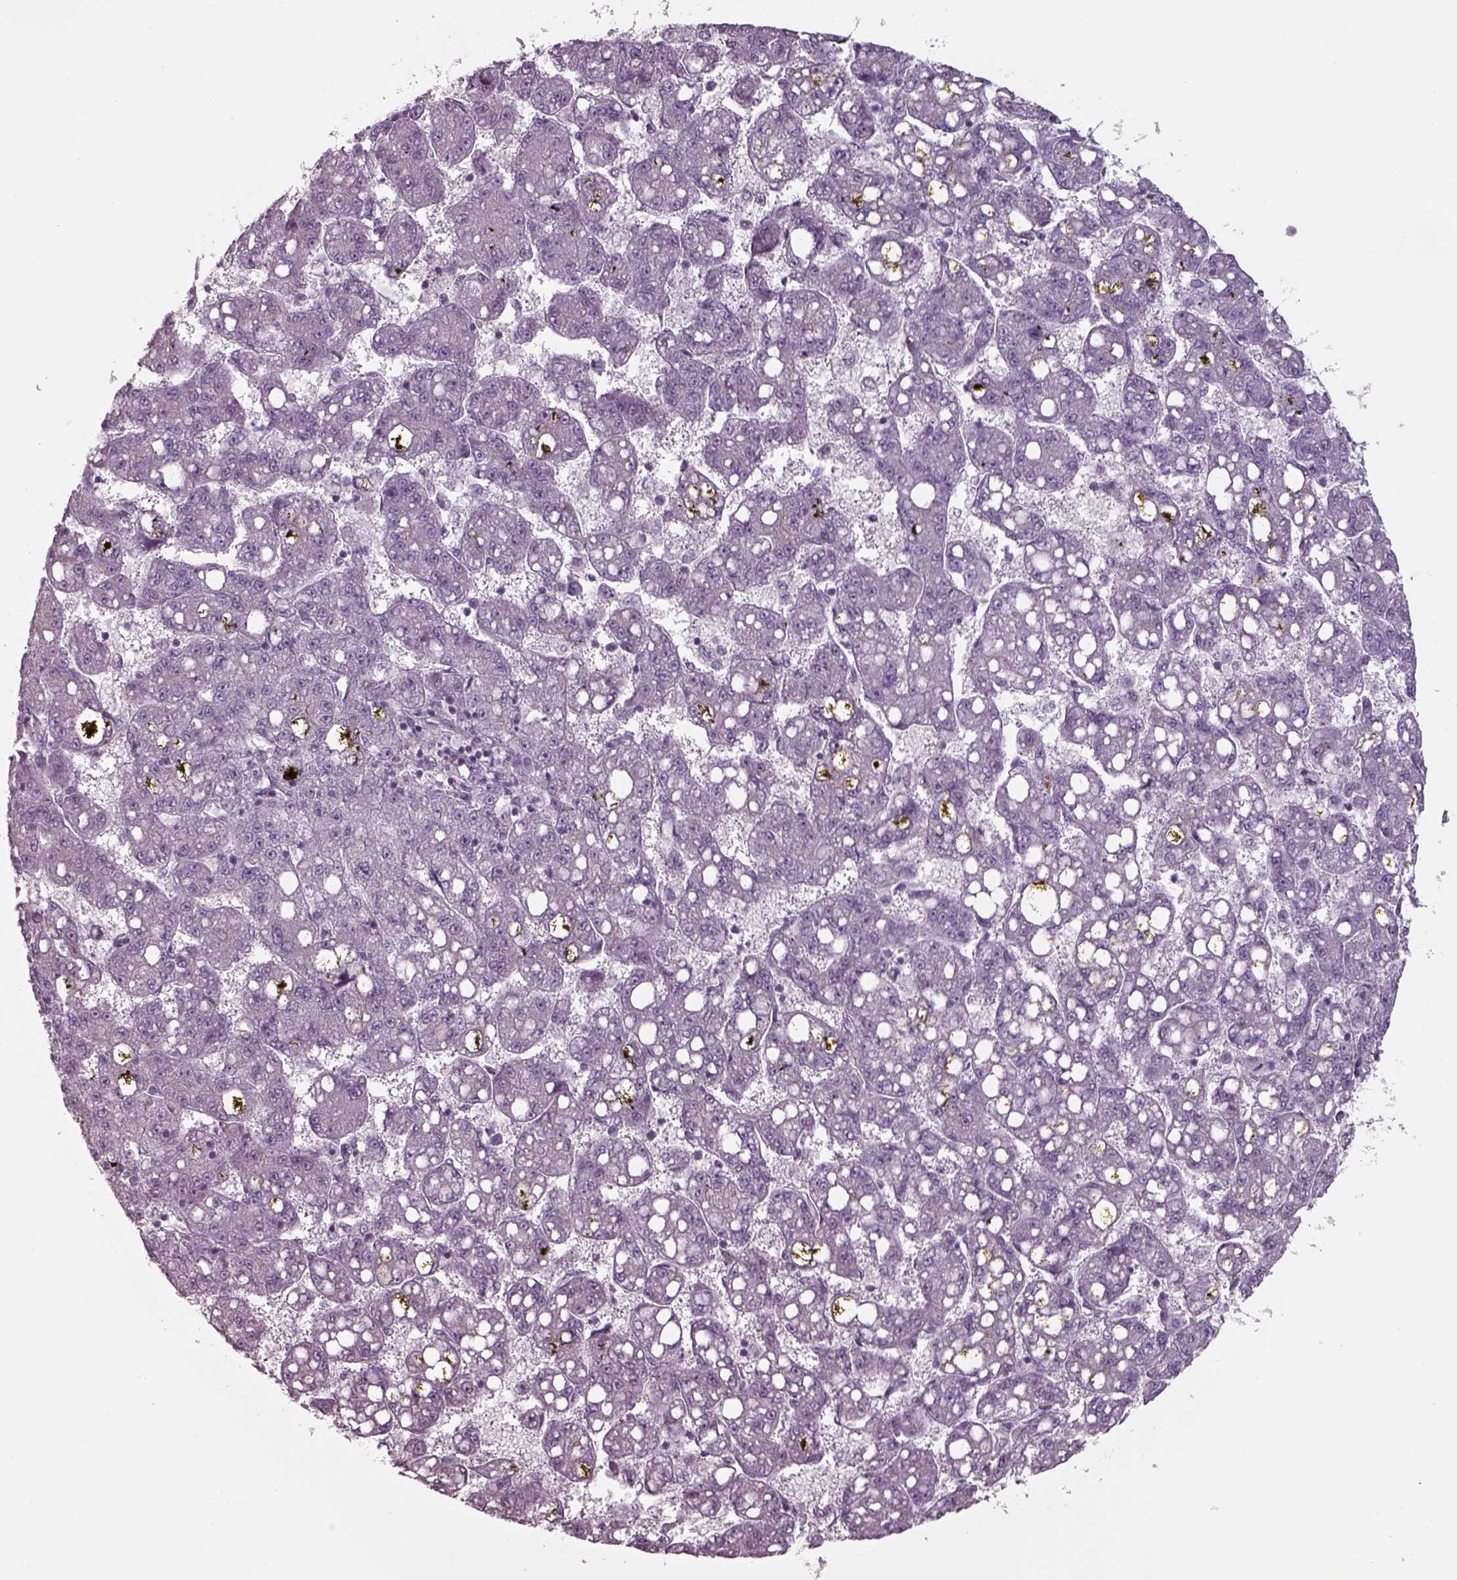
{"staining": {"intensity": "negative", "quantity": "none", "location": "none"}, "tissue": "liver cancer", "cell_type": "Tumor cells", "image_type": "cancer", "snomed": [{"axis": "morphology", "description": "Carcinoma, Hepatocellular, NOS"}, {"axis": "topography", "description": "Liver"}], "caption": "Photomicrograph shows no protein staining in tumor cells of hepatocellular carcinoma (liver) tissue. (Immunohistochemistry, brightfield microscopy, high magnification).", "gene": "SEPTIN14", "patient": {"sex": "female", "age": 65}}